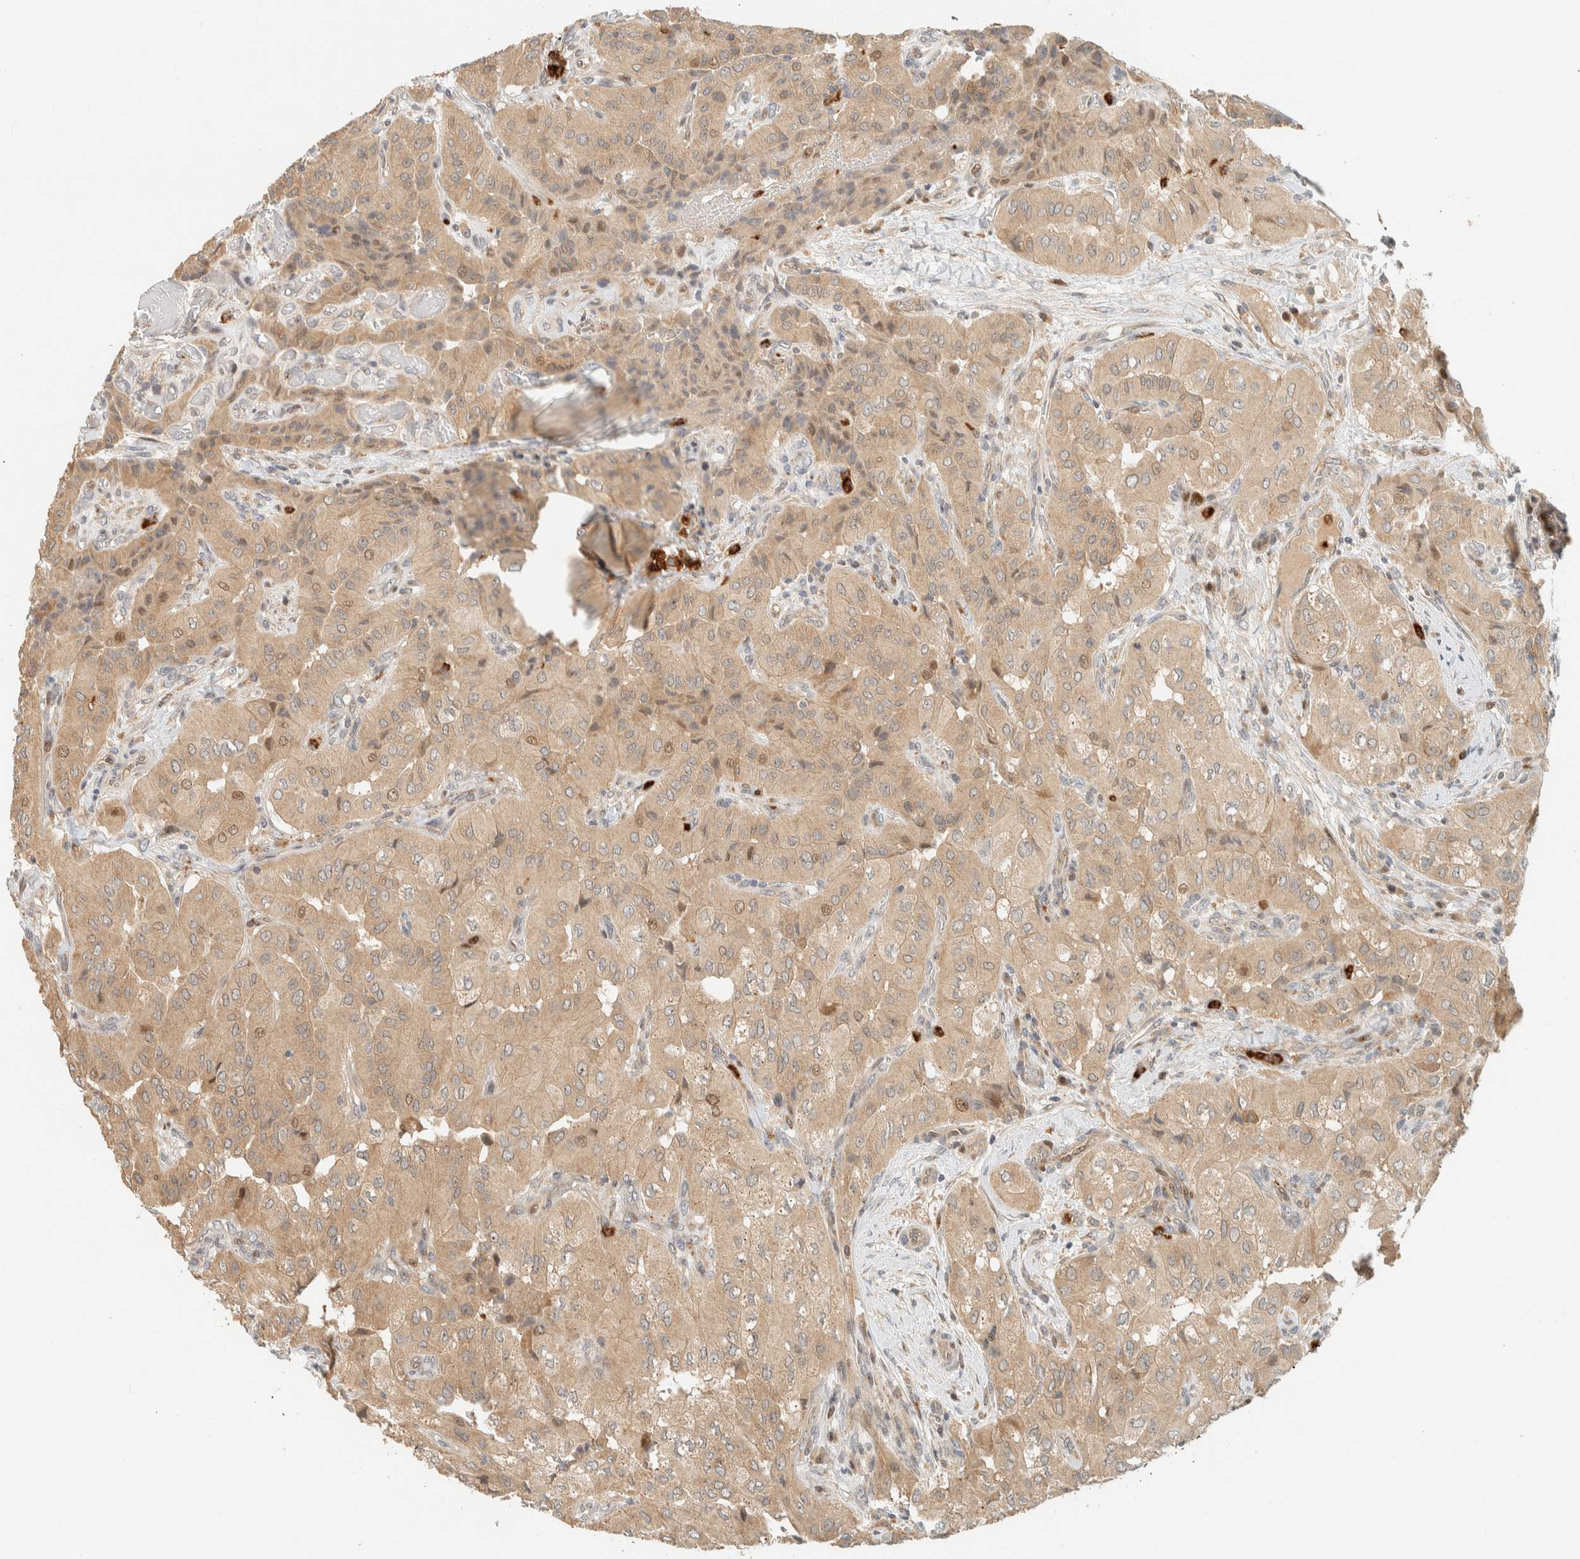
{"staining": {"intensity": "weak", "quantity": ">75%", "location": "cytoplasmic/membranous,nuclear"}, "tissue": "thyroid cancer", "cell_type": "Tumor cells", "image_type": "cancer", "snomed": [{"axis": "morphology", "description": "Papillary adenocarcinoma, NOS"}, {"axis": "topography", "description": "Thyroid gland"}], "caption": "Protein expression analysis of thyroid papillary adenocarcinoma reveals weak cytoplasmic/membranous and nuclear staining in approximately >75% of tumor cells. (DAB IHC, brown staining for protein, blue staining for nuclei).", "gene": "CCDC171", "patient": {"sex": "female", "age": 59}}